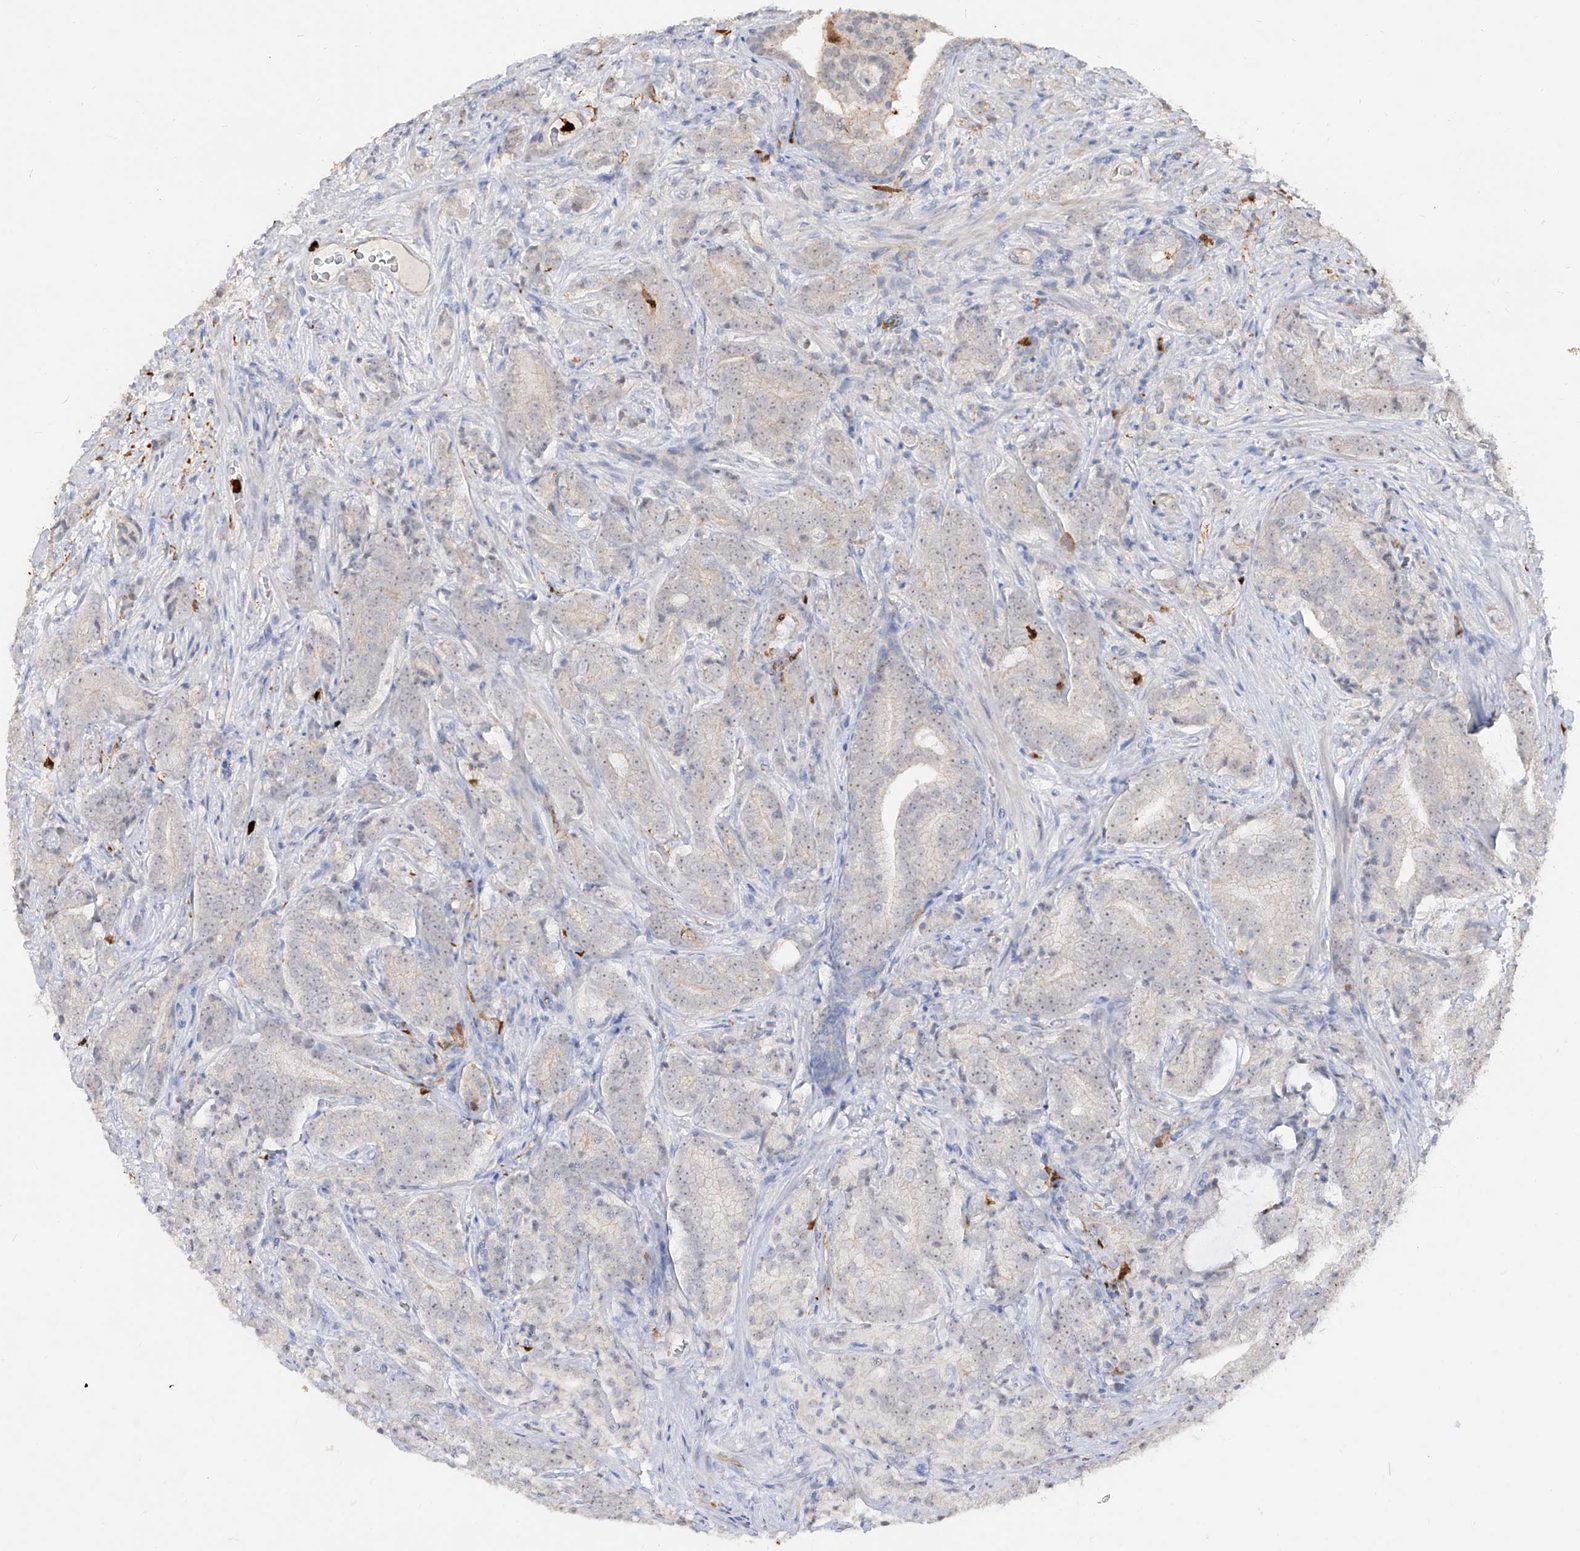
{"staining": {"intensity": "negative", "quantity": "none", "location": "none"}, "tissue": "prostate cancer", "cell_type": "Tumor cells", "image_type": "cancer", "snomed": [{"axis": "morphology", "description": "Adenocarcinoma, High grade"}, {"axis": "topography", "description": "Prostate"}], "caption": "Prostate cancer (adenocarcinoma (high-grade)) was stained to show a protein in brown. There is no significant staining in tumor cells.", "gene": "ZNF227", "patient": {"sex": "male", "age": 57}}